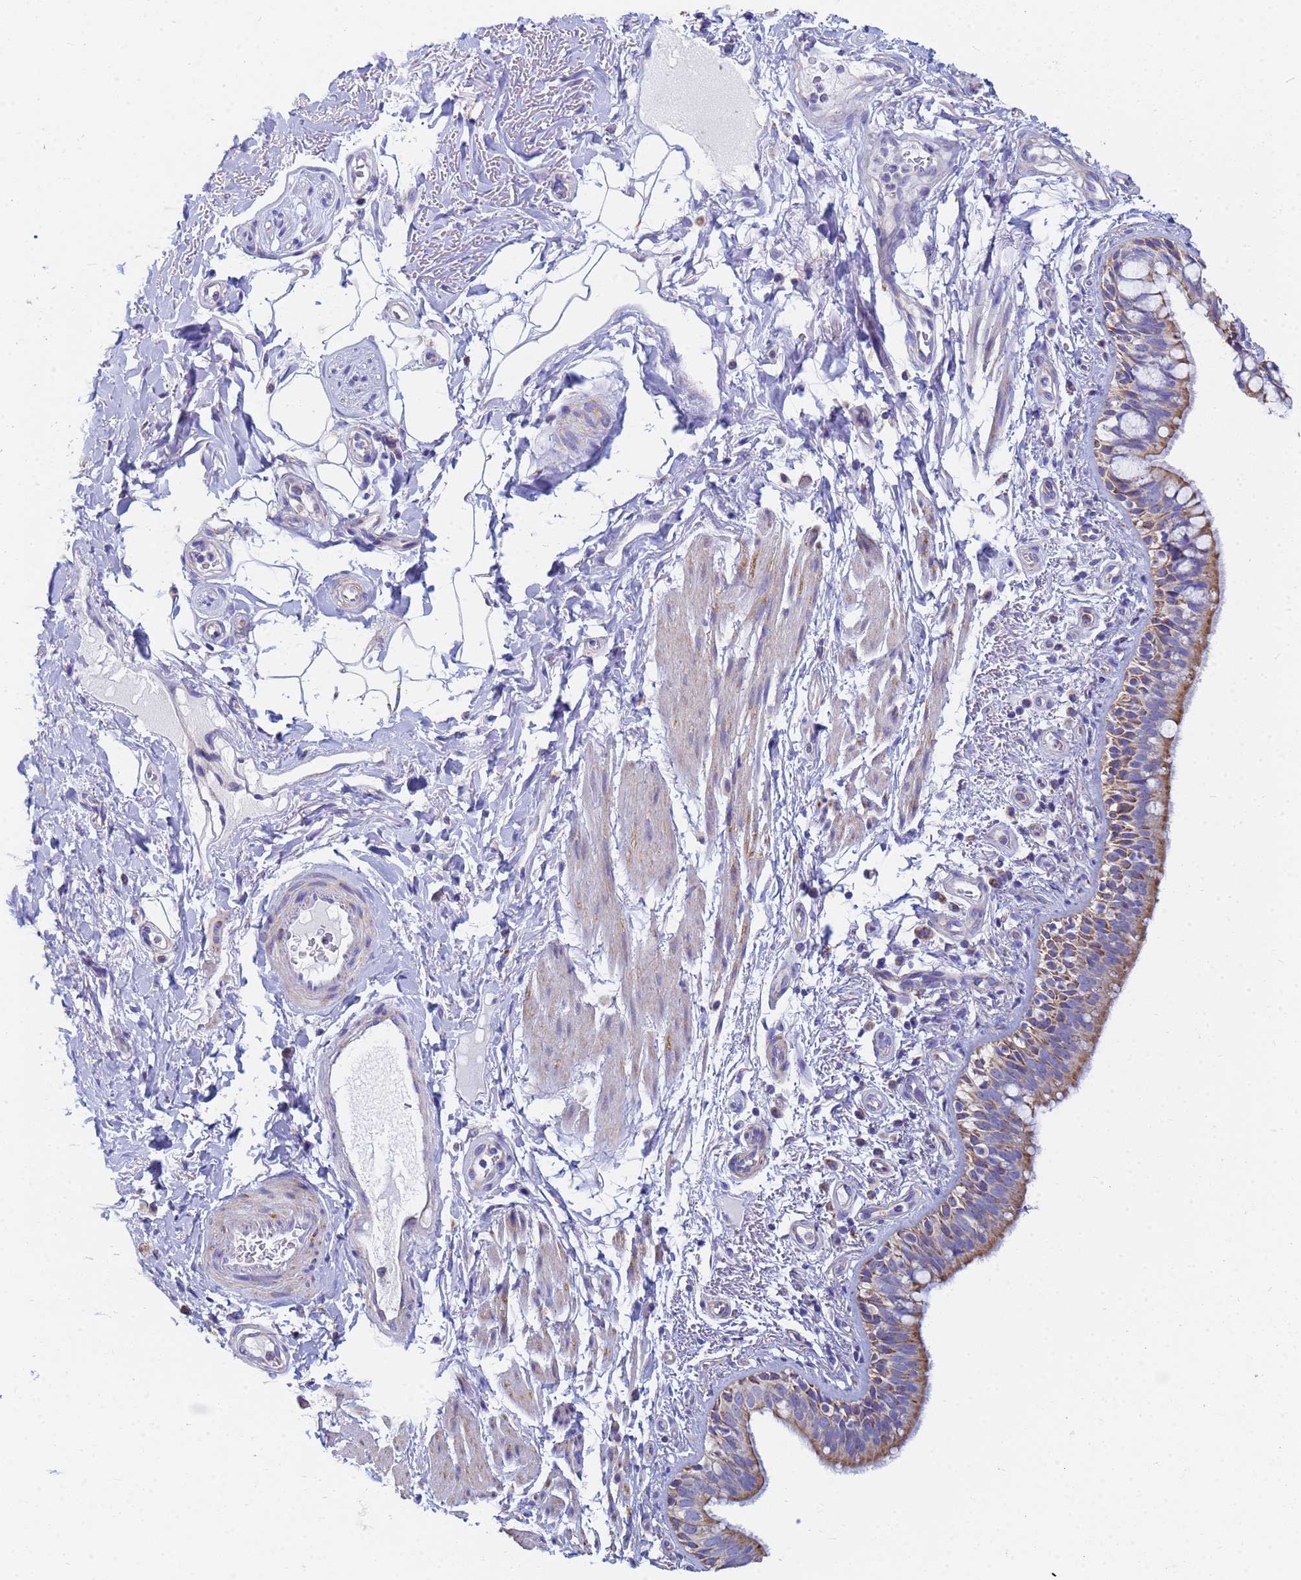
{"staining": {"intensity": "moderate", "quantity": ">75%", "location": "cytoplasmic/membranous"}, "tissue": "bronchus", "cell_type": "Respiratory epithelial cells", "image_type": "normal", "snomed": [{"axis": "morphology", "description": "Normal tissue, NOS"}, {"axis": "morphology", "description": "Neoplasm, uncertain whether benign or malignant"}, {"axis": "topography", "description": "Bronchus"}, {"axis": "topography", "description": "Lung"}], "caption": "Immunohistochemistry (IHC) of benign bronchus shows medium levels of moderate cytoplasmic/membranous expression in about >75% of respiratory epithelial cells.", "gene": "UQCRHL", "patient": {"sex": "male", "age": 55}}